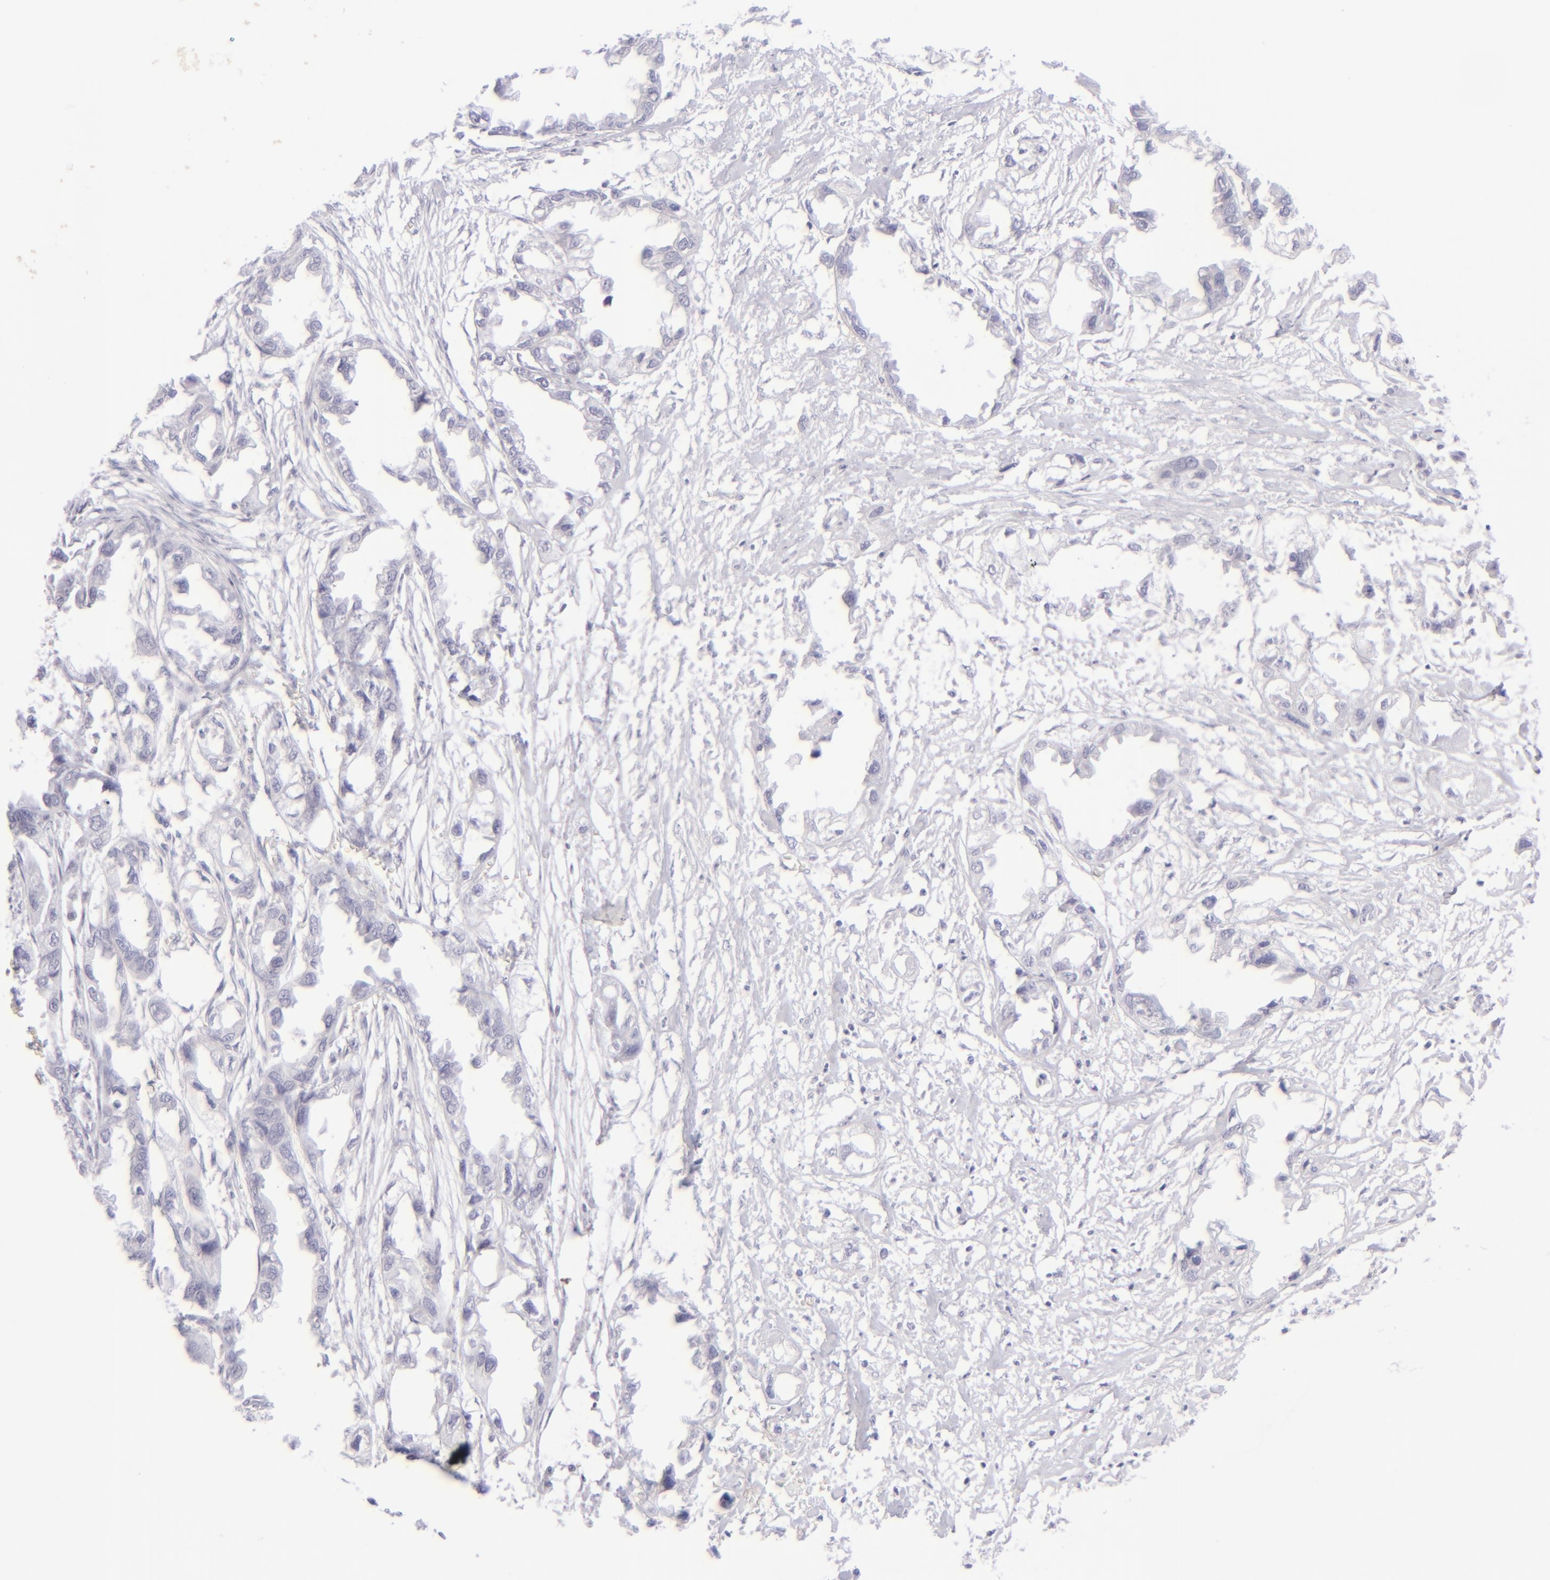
{"staining": {"intensity": "negative", "quantity": "none", "location": "none"}, "tissue": "endometrial cancer", "cell_type": "Tumor cells", "image_type": "cancer", "snomed": [{"axis": "morphology", "description": "Adenocarcinoma, NOS"}, {"axis": "topography", "description": "Endometrium"}], "caption": "Immunohistochemistry photomicrograph of neoplastic tissue: endometrial cancer (adenocarcinoma) stained with DAB (3,3'-diaminobenzidine) displays no significant protein expression in tumor cells.", "gene": "FCER2", "patient": {"sex": "female", "age": 67}}